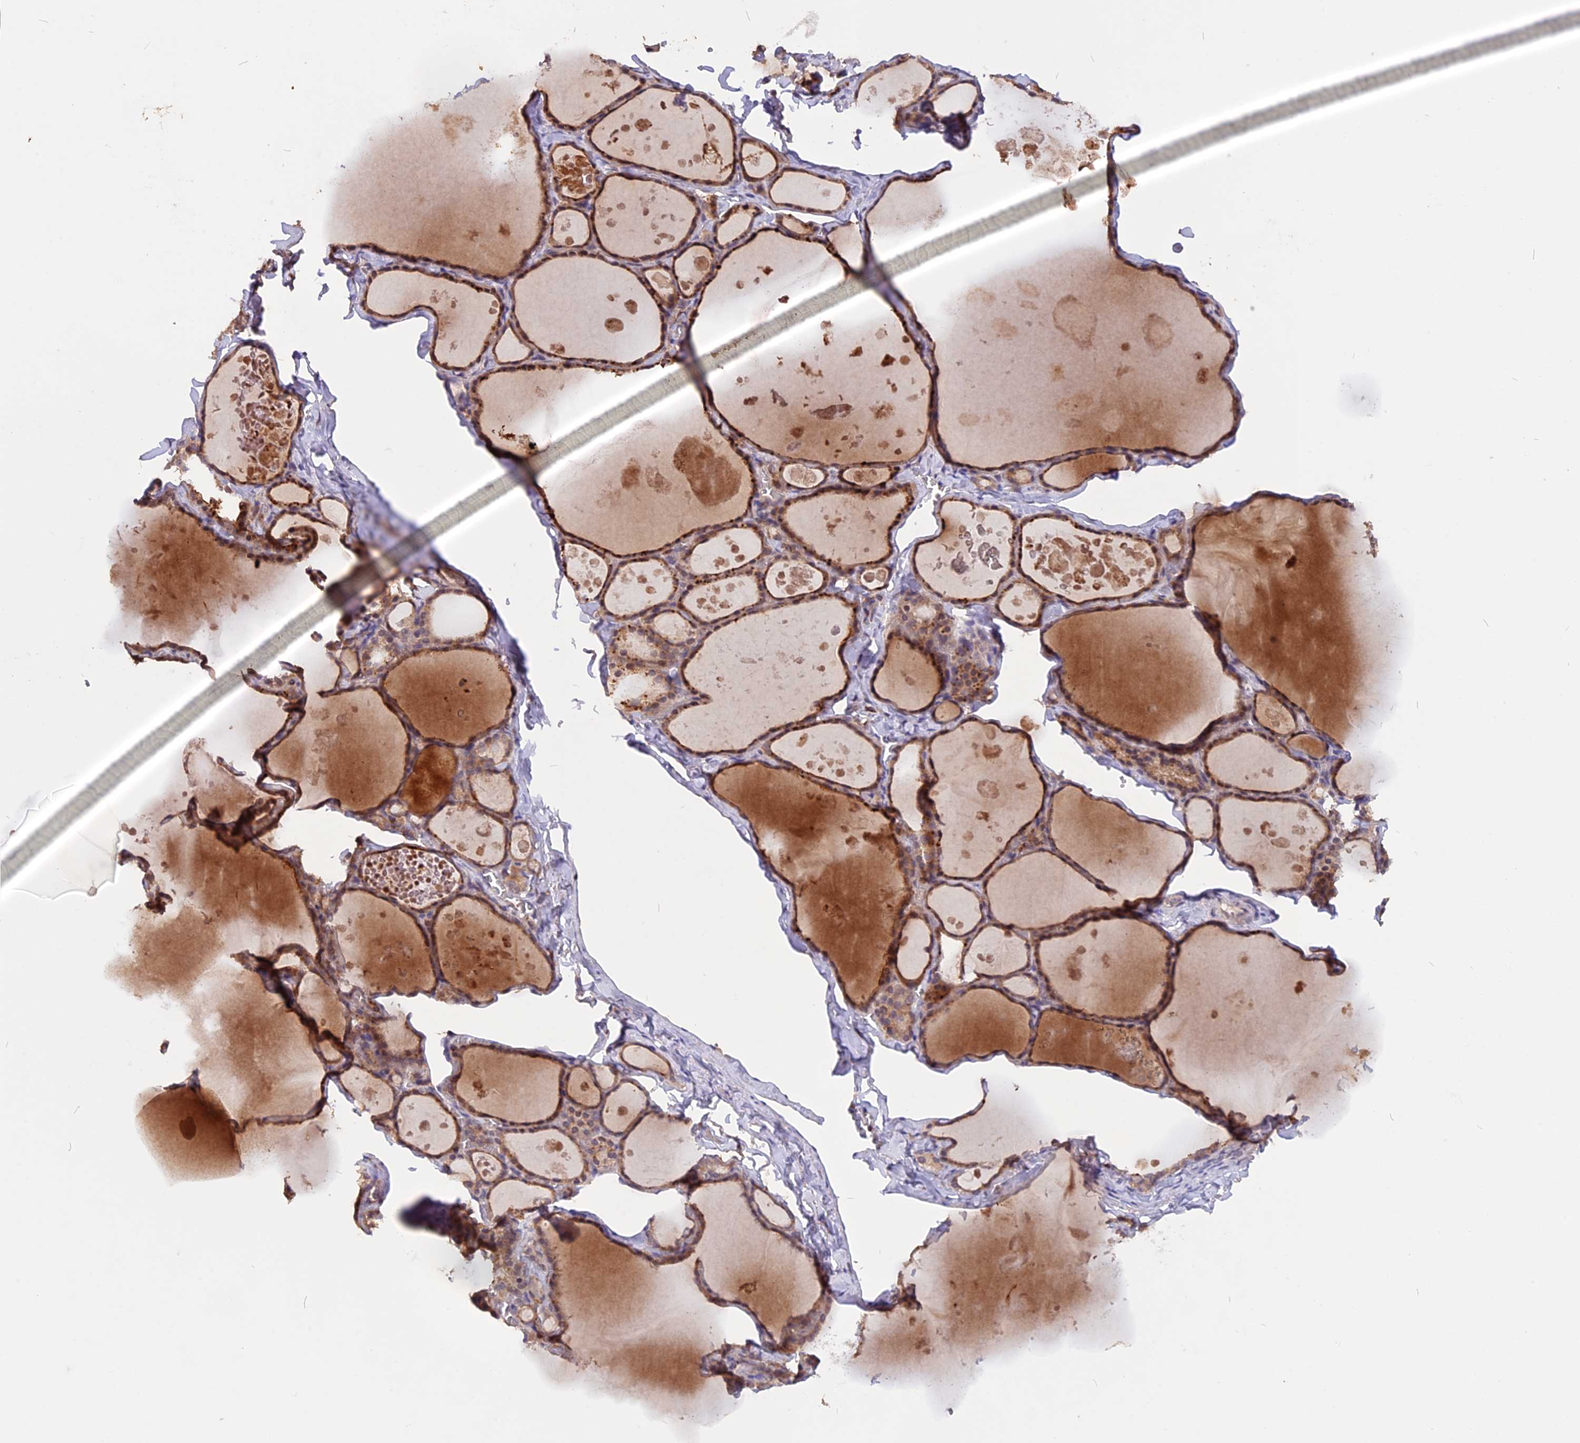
{"staining": {"intensity": "moderate", "quantity": ">75%", "location": "cytoplasmic/membranous"}, "tissue": "thyroid gland", "cell_type": "Glandular cells", "image_type": "normal", "snomed": [{"axis": "morphology", "description": "Normal tissue, NOS"}, {"axis": "topography", "description": "Thyroid gland"}], "caption": "Immunohistochemical staining of normal human thyroid gland displays moderate cytoplasmic/membranous protein expression in approximately >75% of glandular cells.", "gene": "MARK4", "patient": {"sex": "male", "age": 56}}